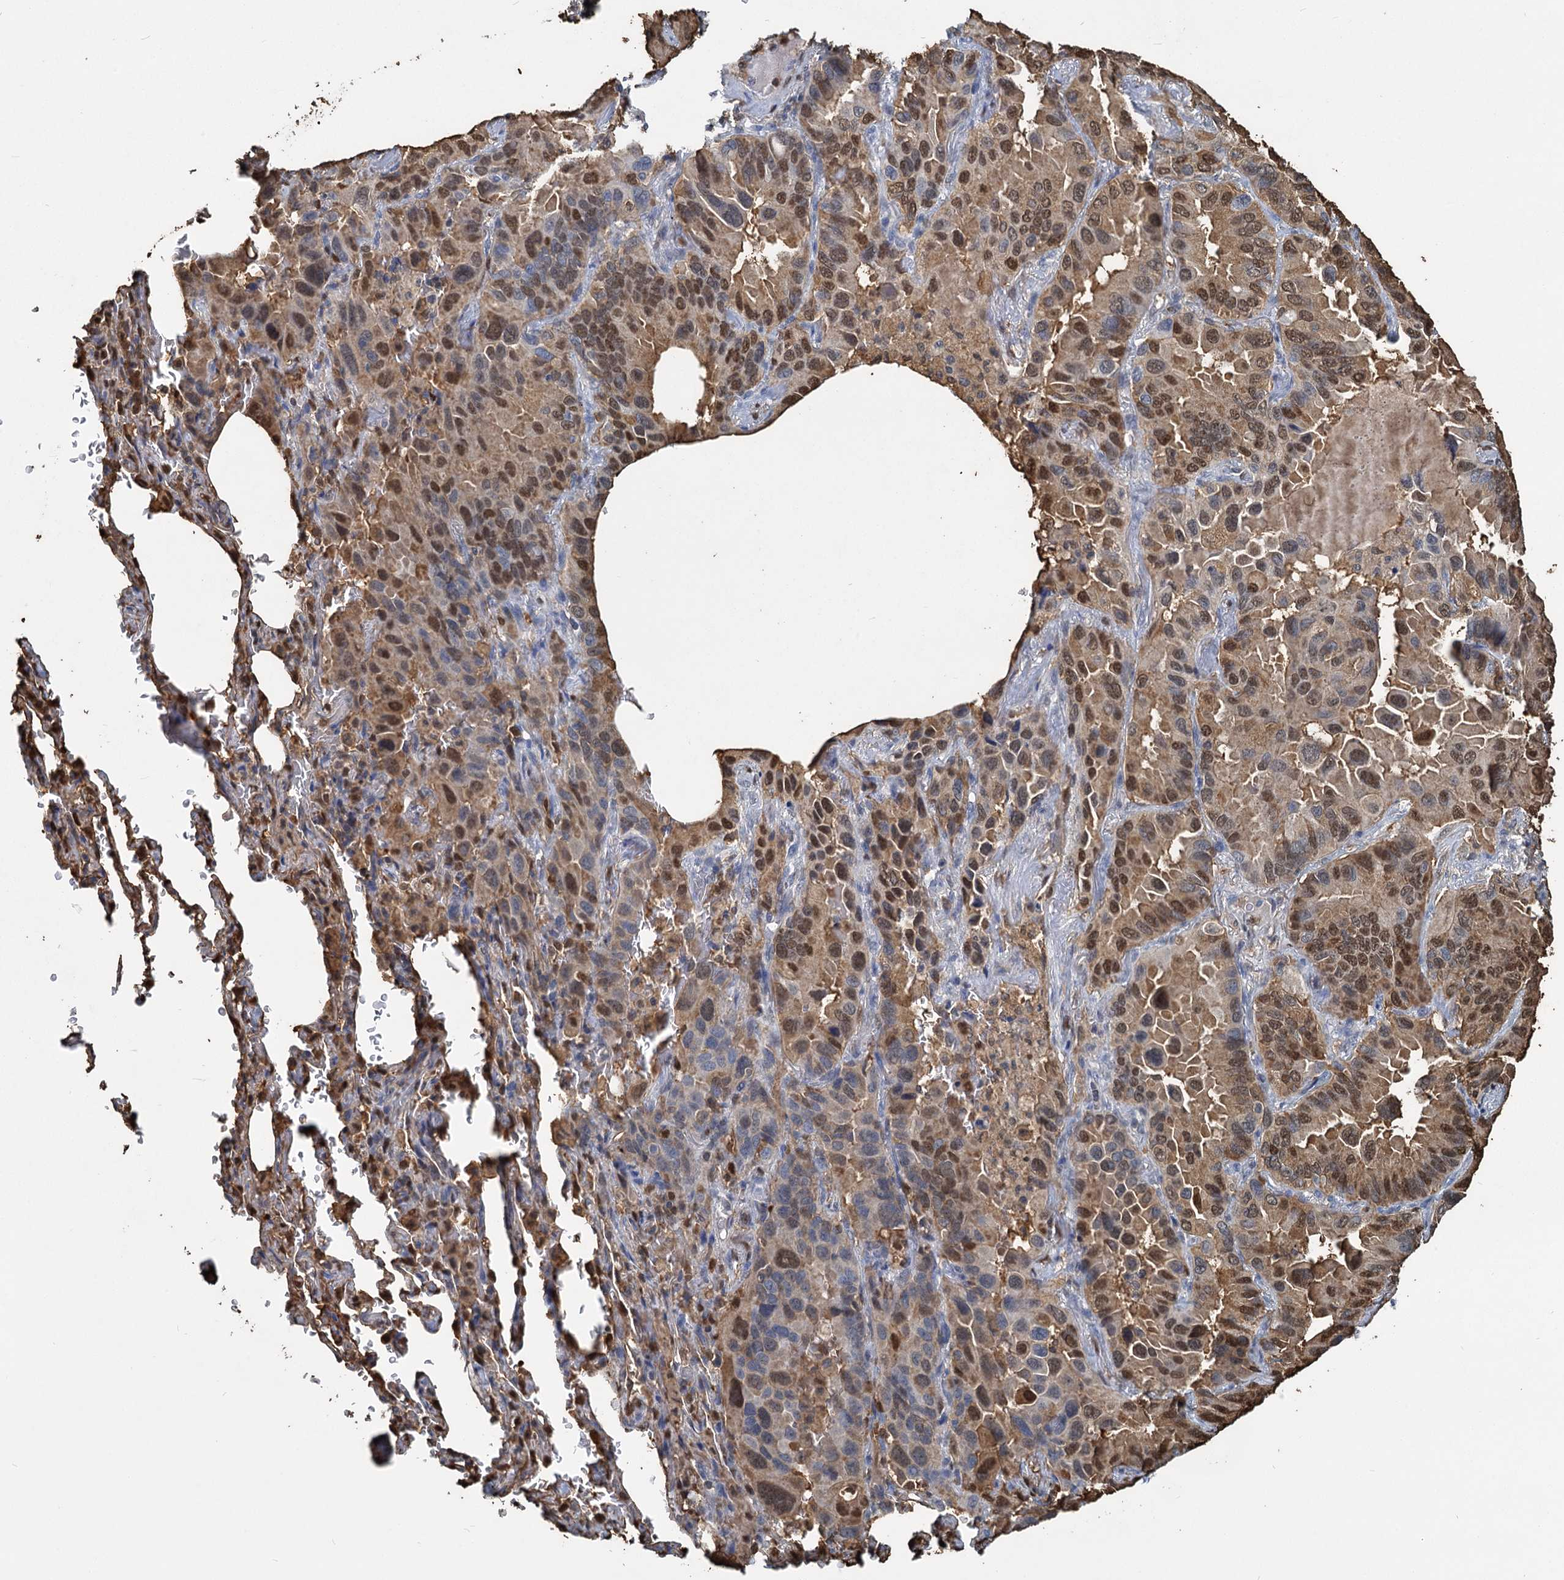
{"staining": {"intensity": "moderate", "quantity": ">75%", "location": "cytoplasmic/membranous,nuclear"}, "tissue": "lung cancer", "cell_type": "Tumor cells", "image_type": "cancer", "snomed": [{"axis": "morphology", "description": "Adenocarcinoma, NOS"}, {"axis": "topography", "description": "Lung"}], "caption": "IHC of human lung cancer demonstrates medium levels of moderate cytoplasmic/membranous and nuclear expression in approximately >75% of tumor cells.", "gene": "S100A6", "patient": {"sex": "male", "age": 64}}